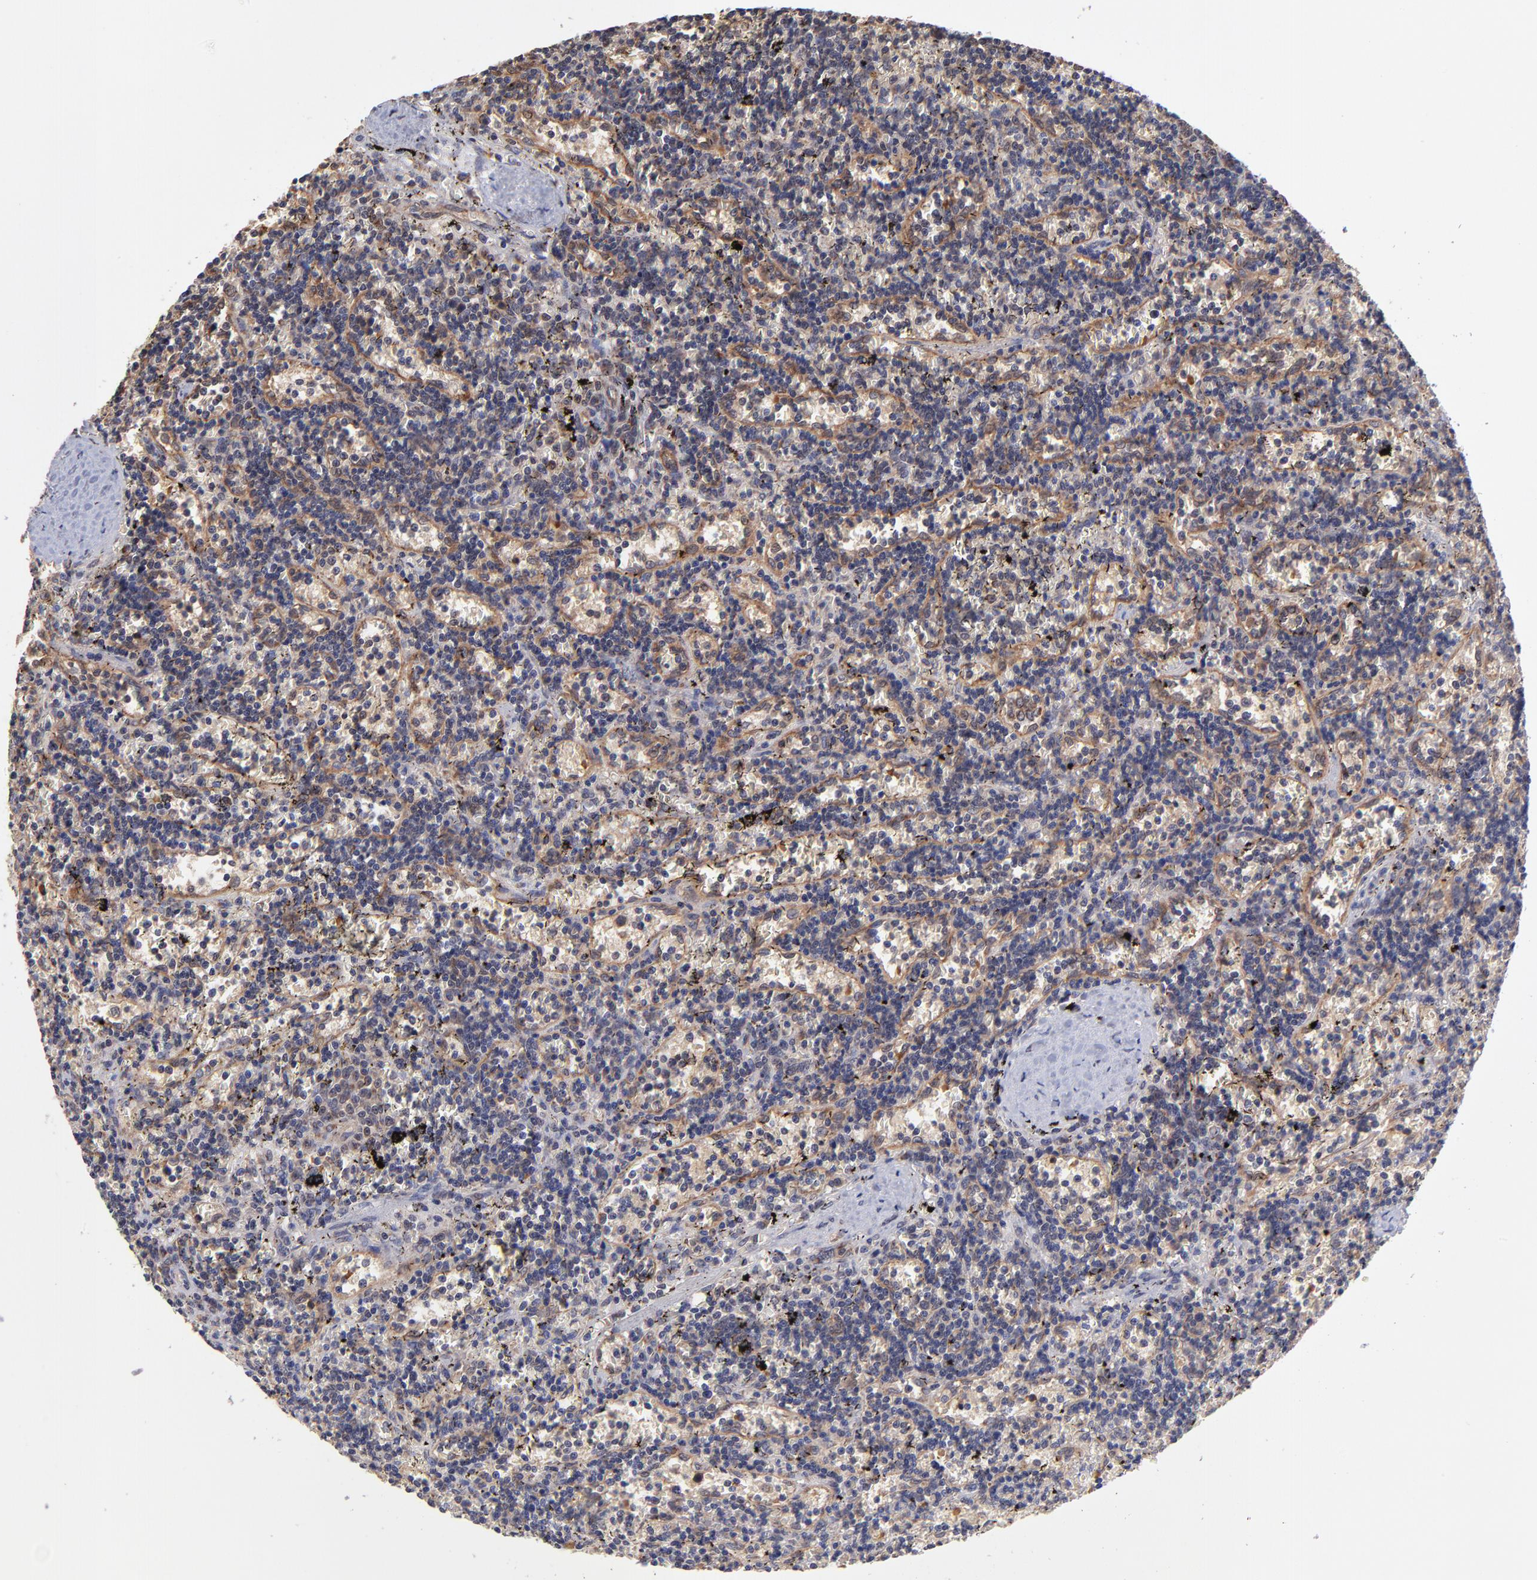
{"staining": {"intensity": "moderate", "quantity": "25%-75%", "location": "cytoplasmic/membranous"}, "tissue": "lymphoma", "cell_type": "Tumor cells", "image_type": "cancer", "snomed": [{"axis": "morphology", "description": "Malignant lymphoma, non-Hodgkin's type, Low grade"}, {"axis": "topography", "description": "Spleen"}], "caption": "High-power microscopy captured an immunohistochemistry image of malignant lymphoma, non-Hodgkin's type (low-grade), revealing moderate cytoplasmic/membranous expression in approximately 25%-75% of tumor cells.", "gene": "UBE2H", "patient": {"sex": "male", "age": 60}}